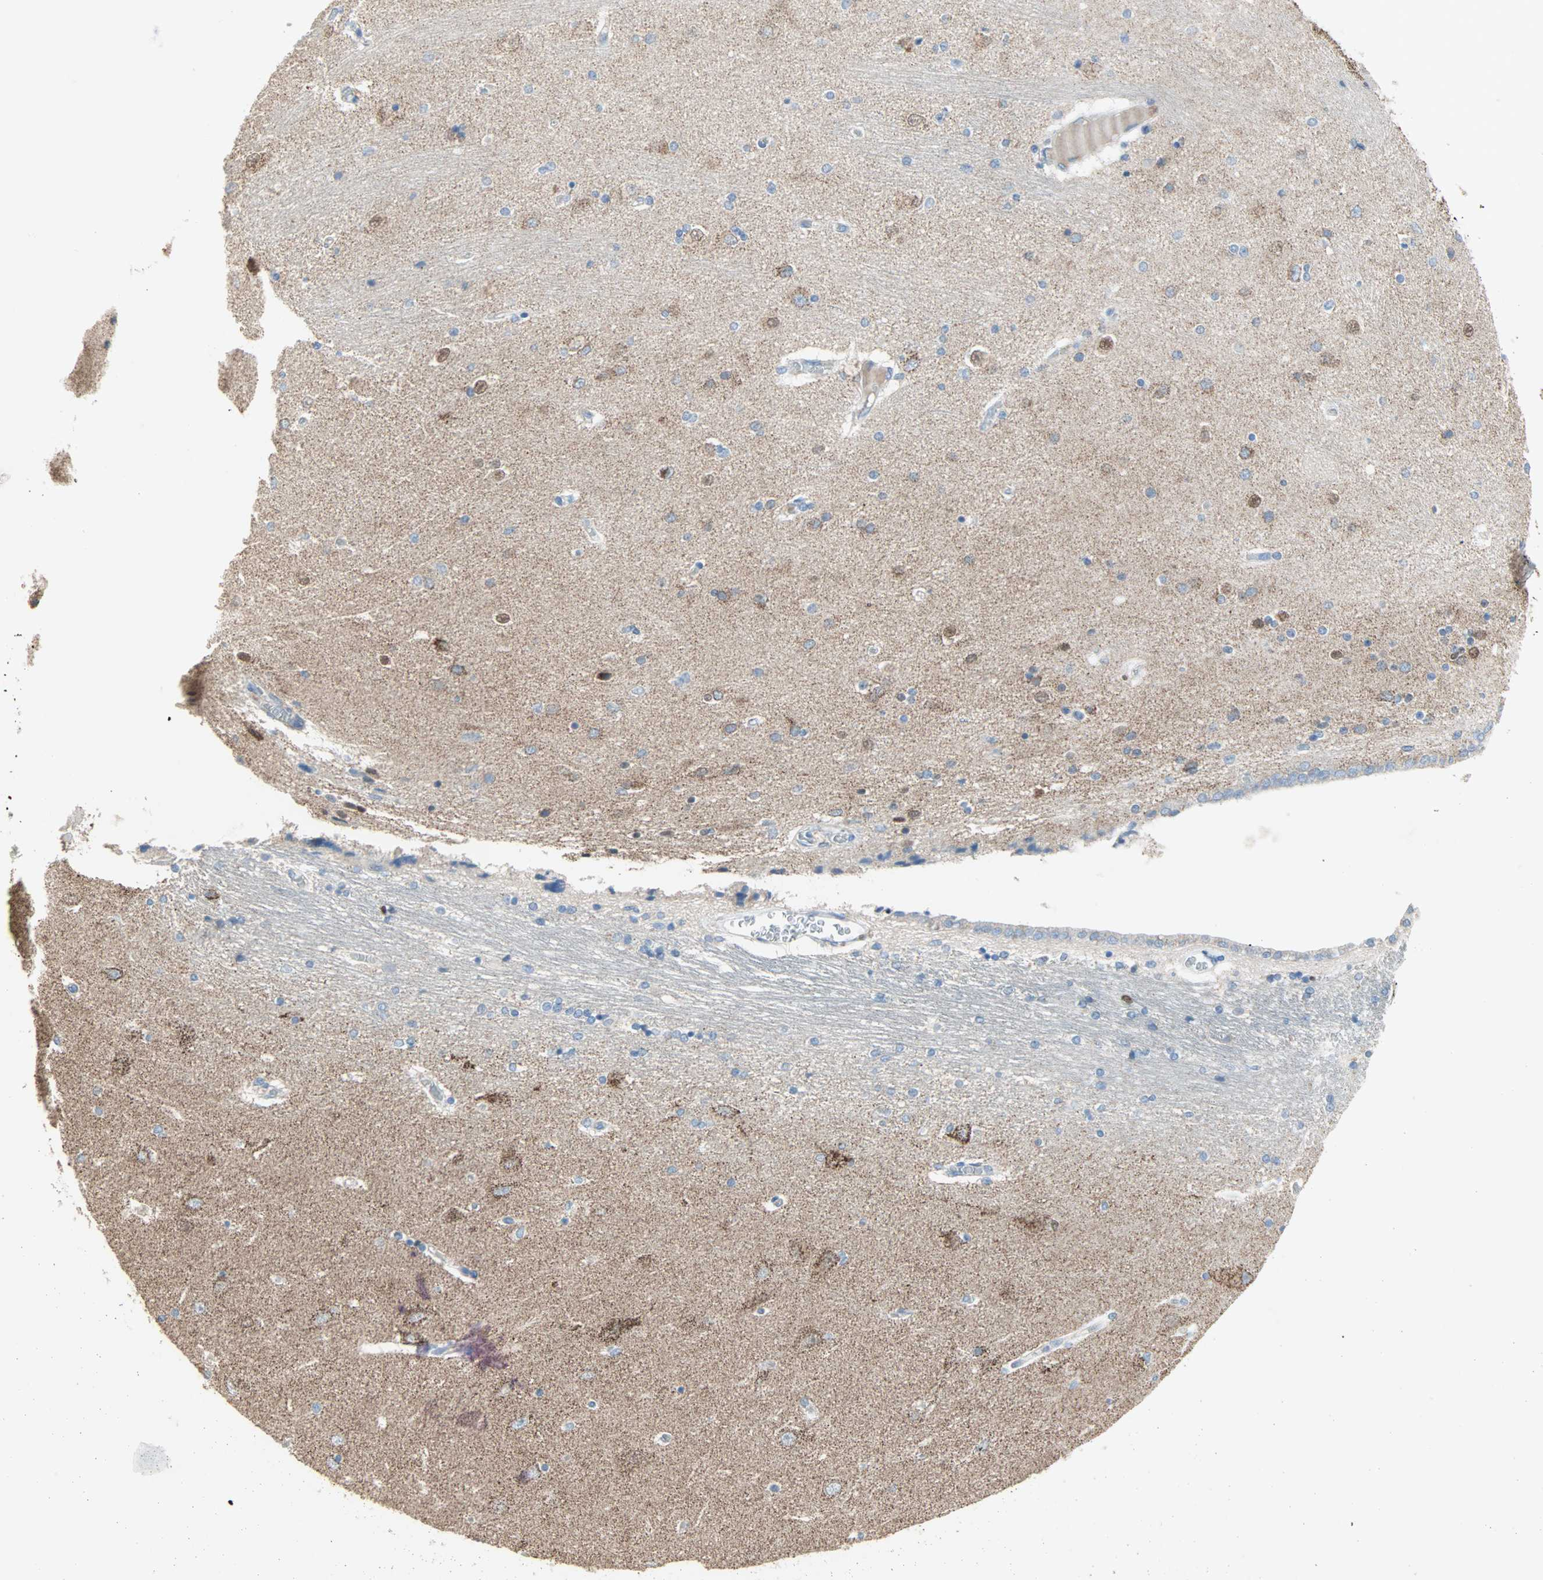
{"staining": {"intensity": "moderate", "quantity": "<25%", "location": "cytoplasmic/membranous"}, "tissue": "hippocampus", "cell_type": "Glial cells", "image_type": "normal", "snomed": [{"axis": "morphology", "description": "Normal tissue, NOS"}, {"axis": "topography", "description": "Hippocampus"}], "caption": "This is an image of IHC staining of unremarkable hippocampus, which shows moderate staining in the cytoplasmic/membranous of glial cells.", "gene": "ACVRL1", "patient": {"sex": "female", "age": 54}}